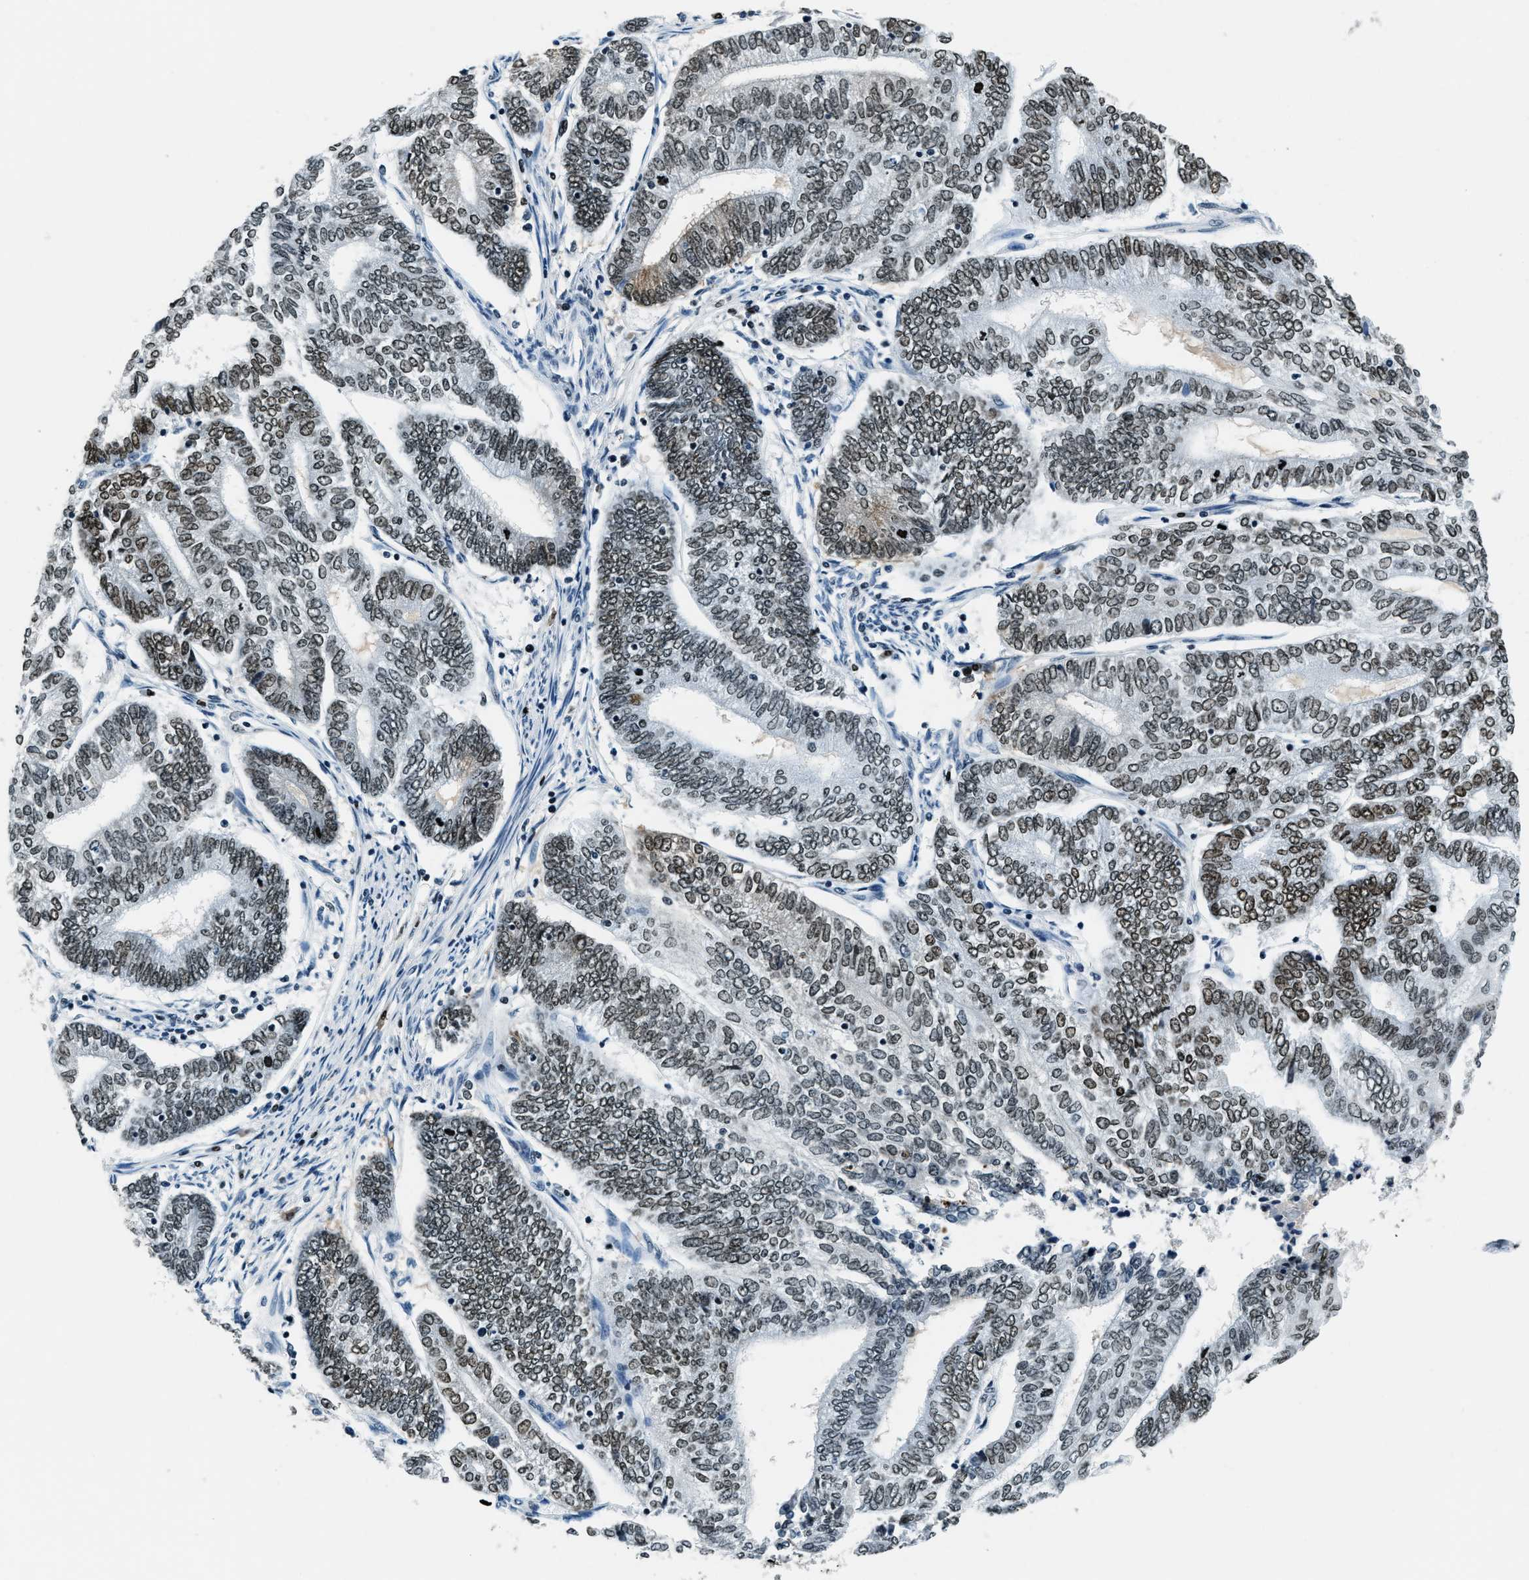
{"staining": {"intensity": "moderate", "quantity": "25%-75%", "location": "nuclear"}, "tissue": "endometrial cancer", "cell_type": "Tumor cells", "image_type": "cancer", "snomed": [{"axis": "morphology", "description": "Adenocarcinoma, NOS"}, {"axis": "topography", "description": "Uterus"}, {"axis": "topography", "description": "Endometrium"}], "caption": "Endometrial adenocarcinoma stained with DAB IHC shows medium levels of moderate nuclear expression in approximately 25%-75% of tumor cells. (Brightfield microscopy of DAB IHC at high magnification).", "gene": "TOP1", "patient": {"sex": "female", "age": 70}}